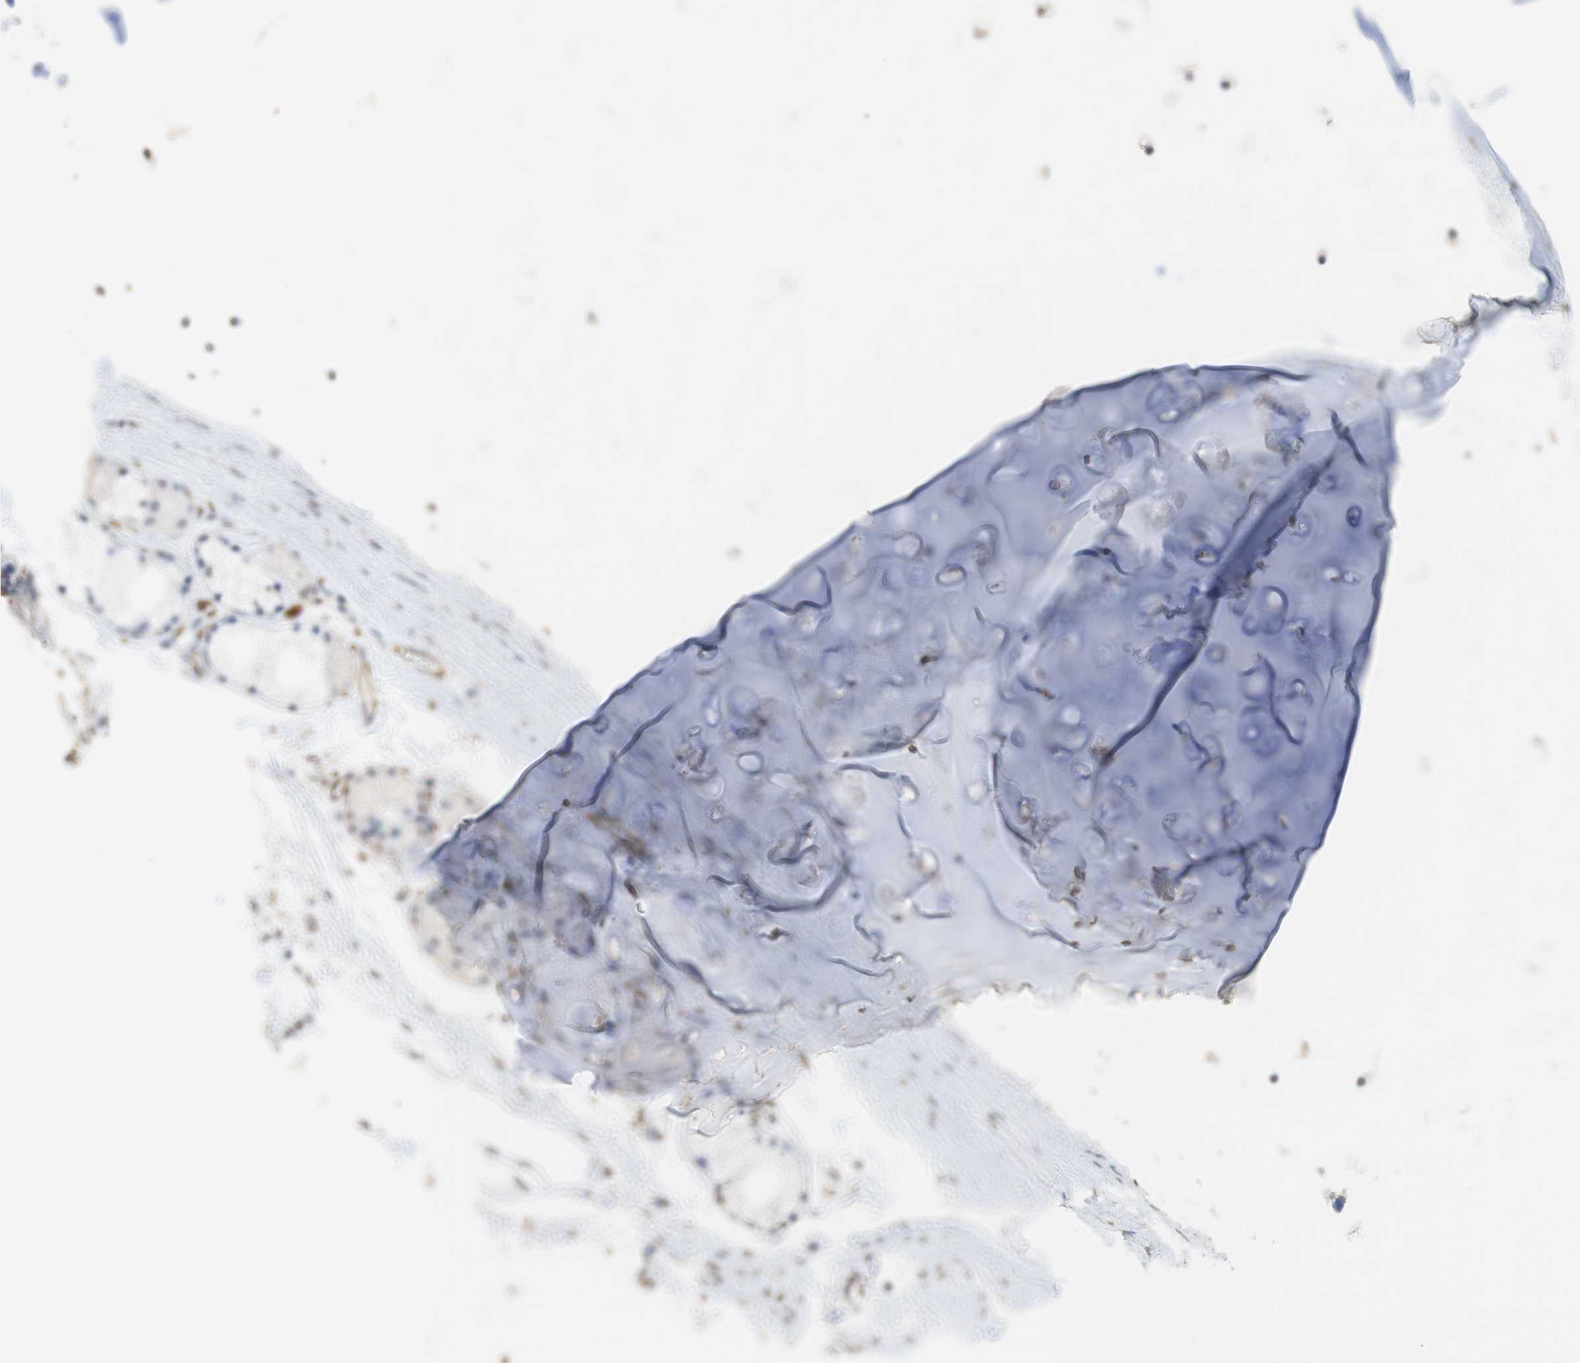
{"staining": {"intensity": "weak", "quantity": "<25%", "location": "cytoplasmic/membranous"}, "tissue": "adipose tissue", "cell_type": "Adipocytes", "image_type": "normal", "snomed": [{"axis": "morphology", "description": "Normal tissue, NOS"}, {"axis": "topography", "description": "Bronchus"}], "caption": "Immunohistochemical staining of unremarkable human adipose tissue shows no significant expression in adipocytes.", "gene": "L1CAM", "patient": {"sex": "female", "age": 73}}